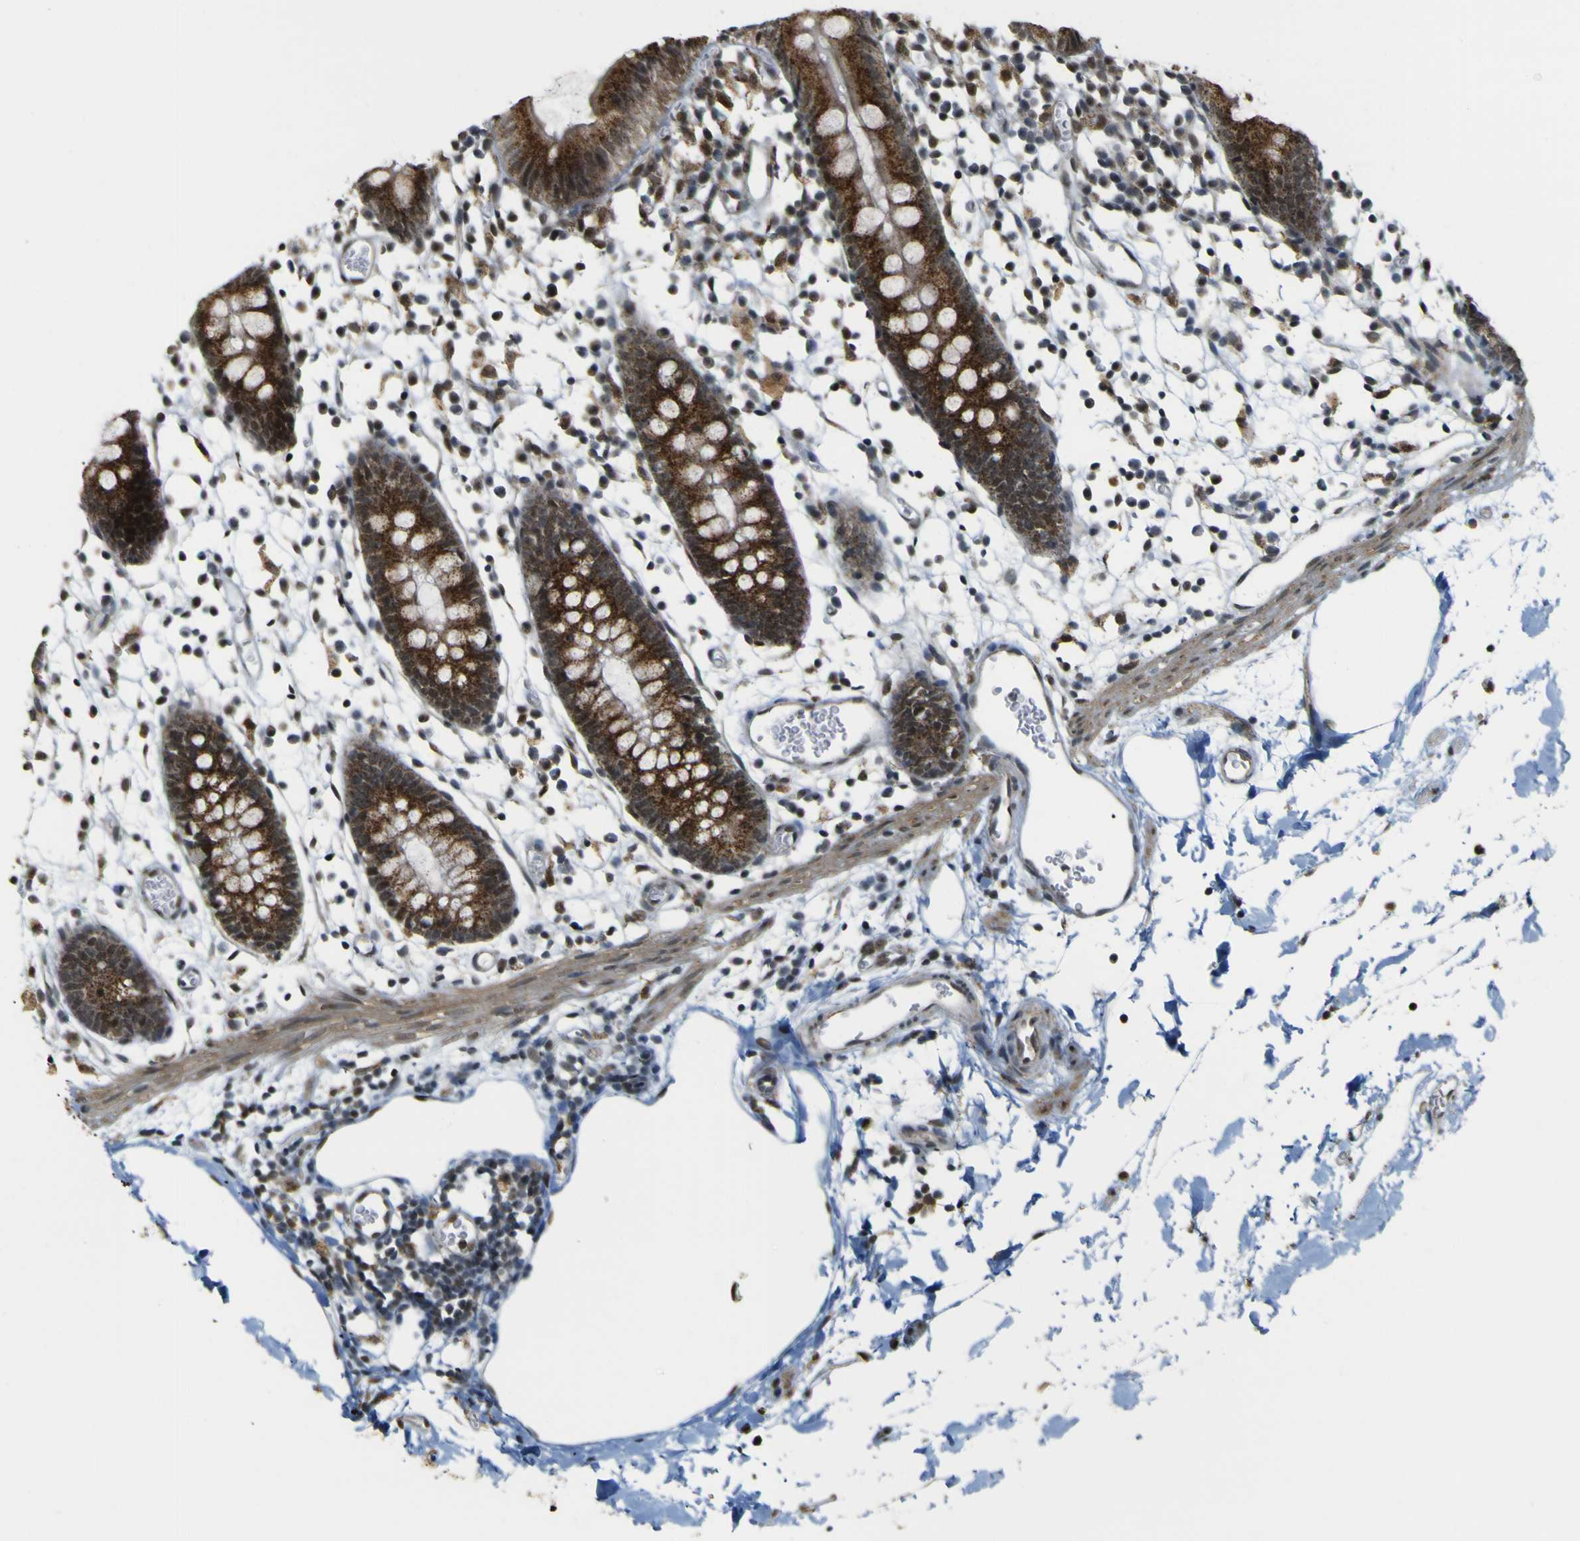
{"staining": {"intensity": "moderate", "quantity": ">75%", "location": "cytoplasmic/membranous,nuclear"}, "tissue": "colon", "cell_type": "Endothelial cells", "image_type": "normal", "snomed": [{"axis": "morphology", "description": "Normal tissue, NOS"}, {"axis": "topography", "description": "Colon"}], "caption": "This histopathology image reveals immunohistochemistry staining of benign colon, with medium moderate cytoplasmic/membranous,nuclear expression in approximately >75% of endothelial cells.", "gene": "ACBD5", "patient": {"sex": "male", "age": 14}}